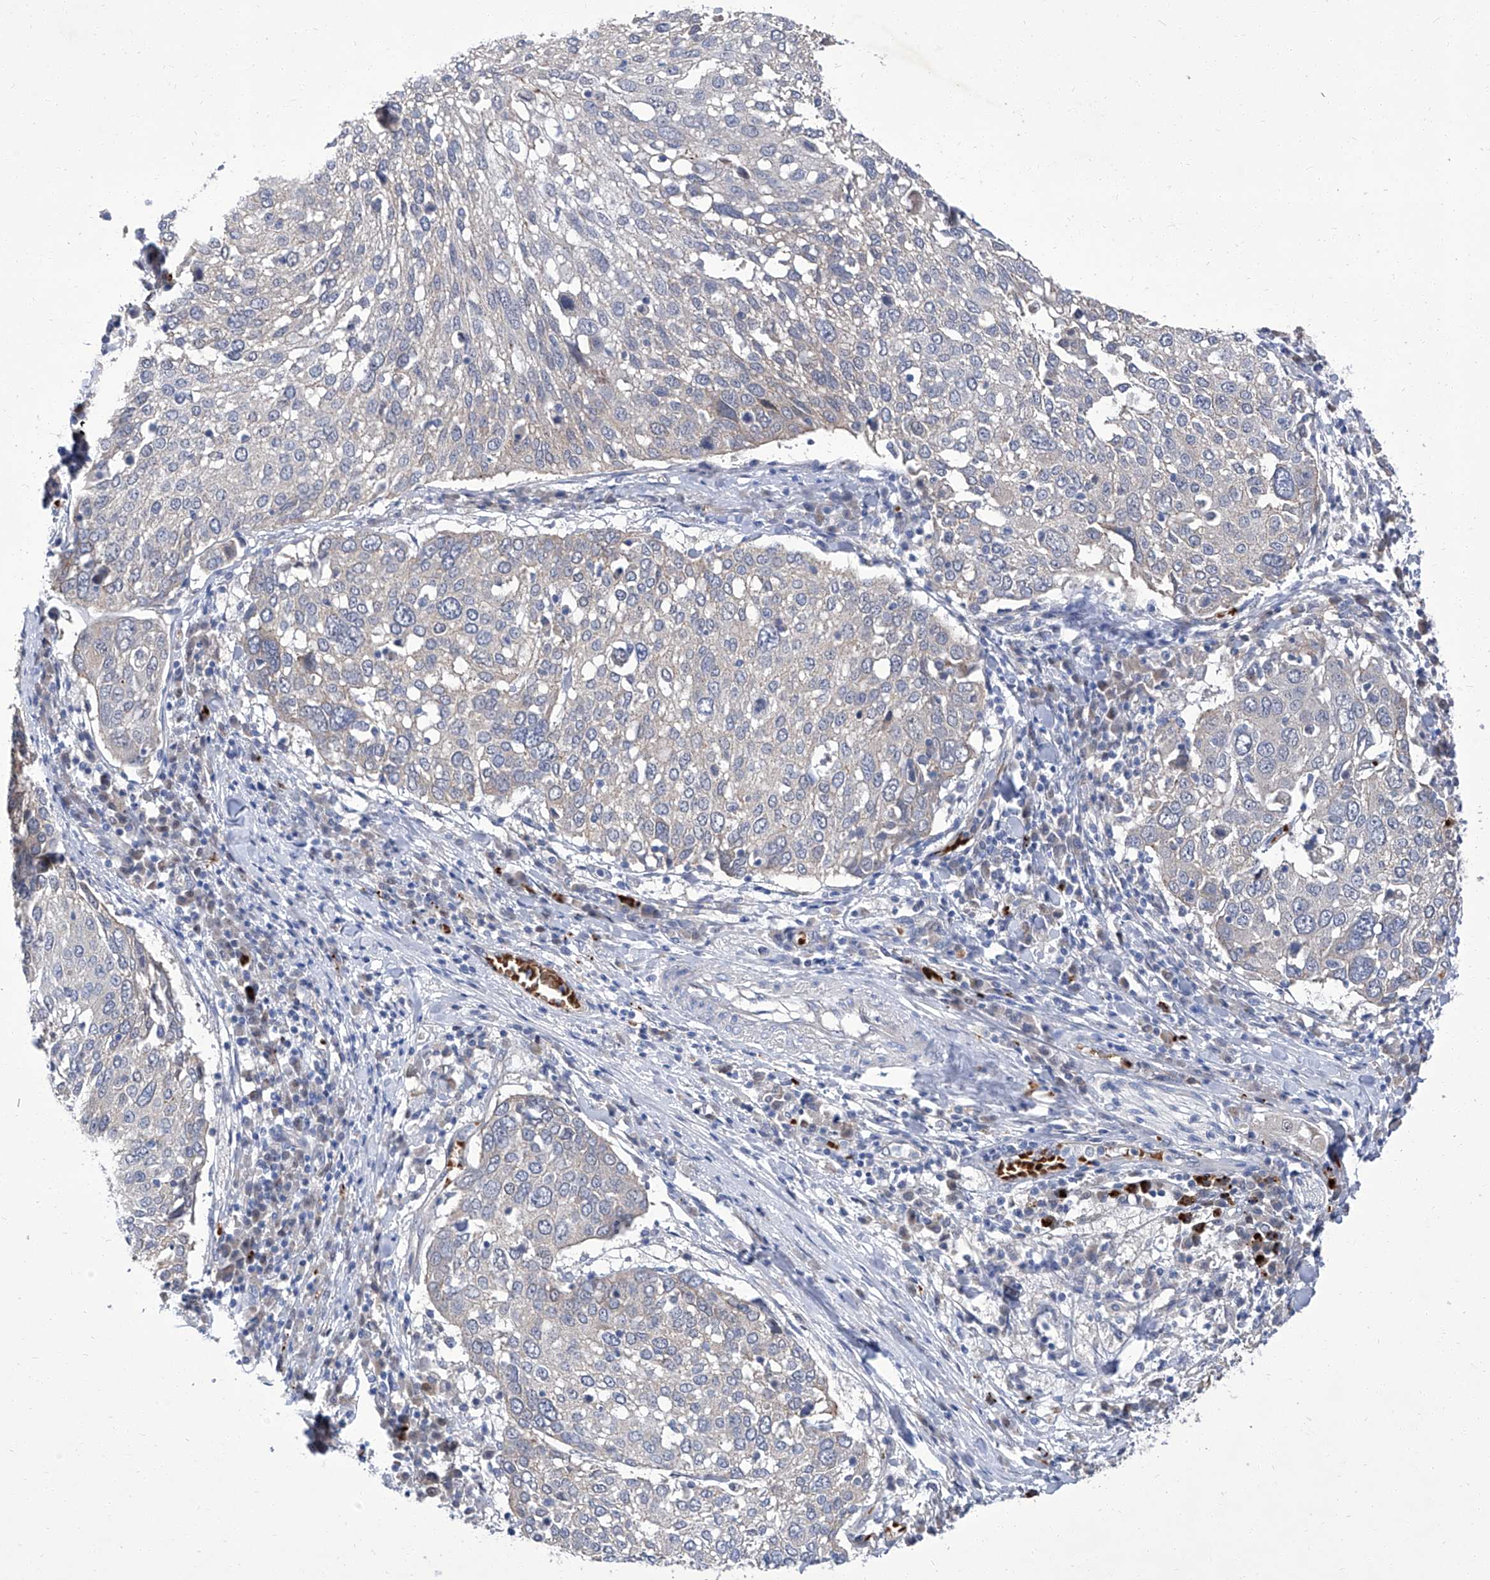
{"staining": {"intensity": "negative", "quantity": "none", "location": "none"}, "tissue": "lung cancer", "cell_type": "Tumor cells", "image_type": "cancer", "snomed": [{"axis": "morphology", "description": "Squamous cell carcinoma, NOS"}, {"axis": "topography", "description": "Lung"}], "caption": "The image displays no significant expression in tumor cells of lung cancer (squamous cell carcinoma). Brightfield microscopy of immunohistochemistry stained with DAB (3,3'-diaminobenzidine) (brown) and hematoxylin (blue), captured at high magnification.", "gene": "PARD3", "patient": {"sex": "male", "age": 65}}